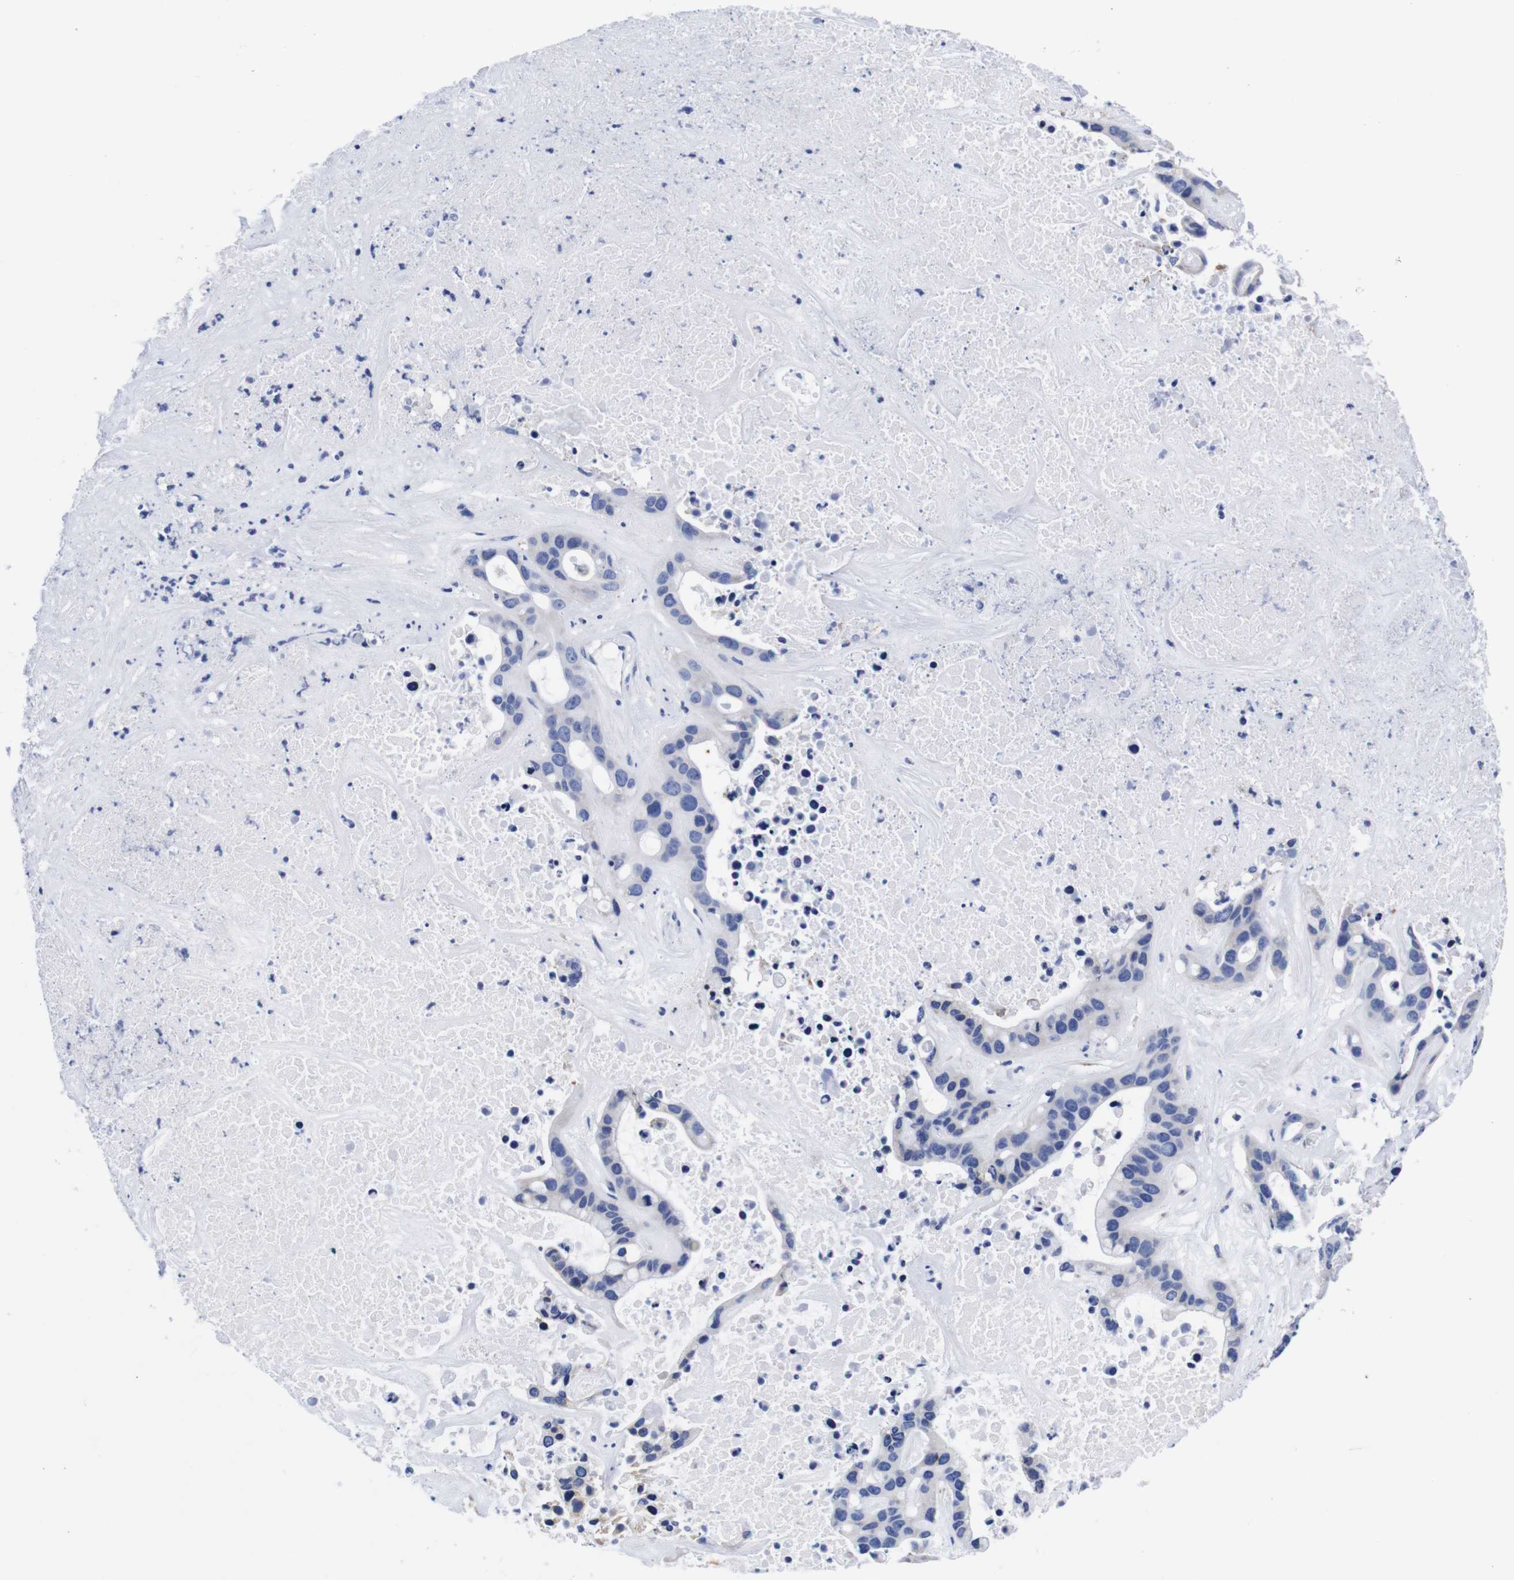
{"staining": {"intensity": "negative", "quantity": "none", "location": "none"}, "tissue": "liver cancer", "cell_type": "Tumor cells", "image_type": "cancer", "snomed": [{"axis": "morphology", "description": "Cholangiocarcinoma"}, {"axis": "topography", "description": "Liver"}], "caption": "High magnification brightfield microscopy of liver cancer stained with DAB (3,3'-diaminobenzidine) (brown) and counterstained with hematoxylin (blue): tumor cells show no significant staining.", "gene": "CLEC4G", "patient": {"sex": "female", "age": 65}}